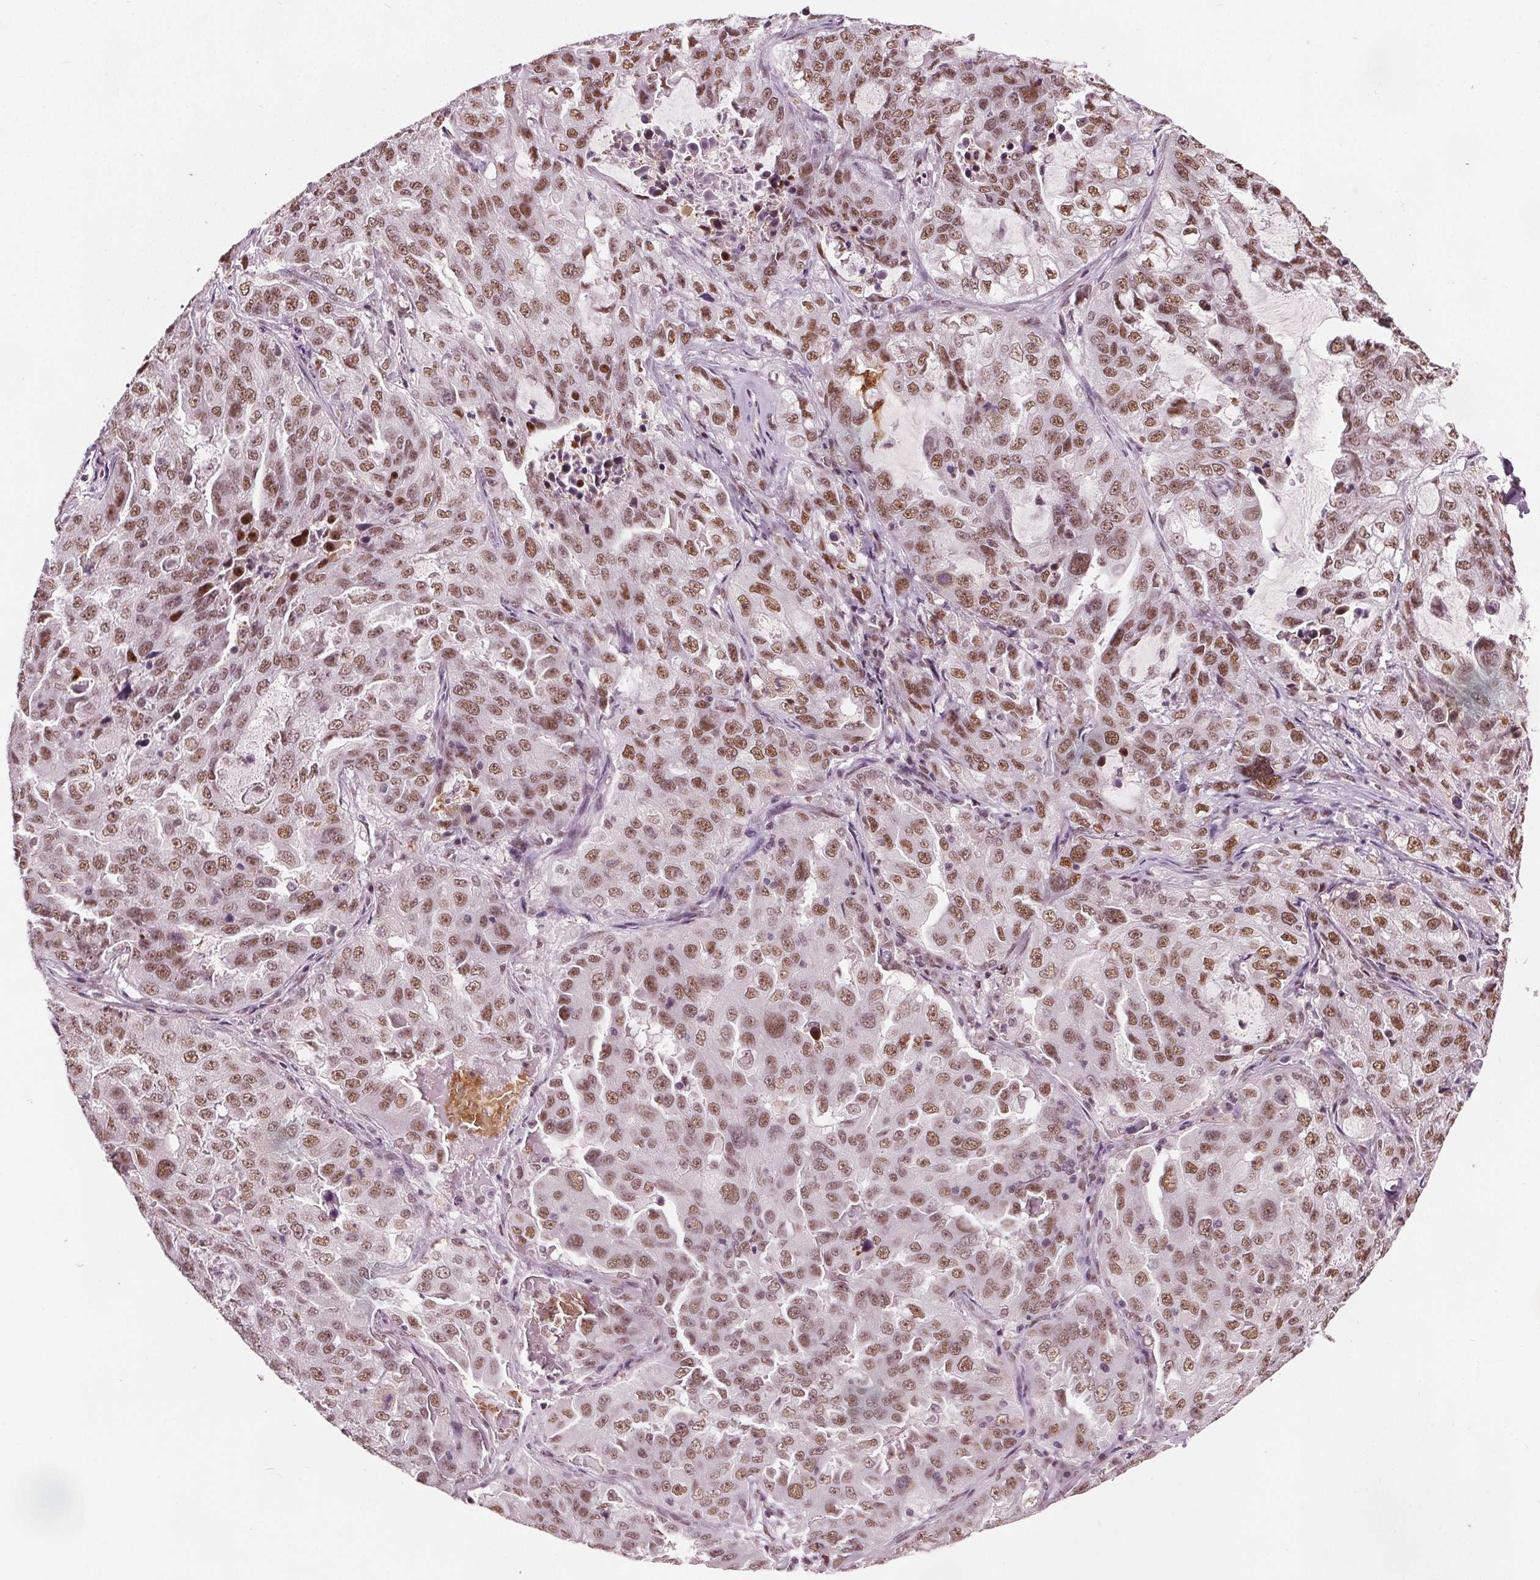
{"staining": {"intensity": "moderate", "quantity": ">75%", "location": "nuclear"}, "tissue": "lung cancer", "cell_type": "Tumor cells", "image_type": "cancer", "snomed": [{"axis": "morphology", "description": "Adenocarcinoma, NOS"}, {"axis": "topography", "description": "Lung"}], "caption": "Lung cancer stained for a protein (brown) shows moderate nuclear positive positivity in about >75% of tumor cells.", "gene": "IWS1", "patient": {"sex": "female", "age": 61}}